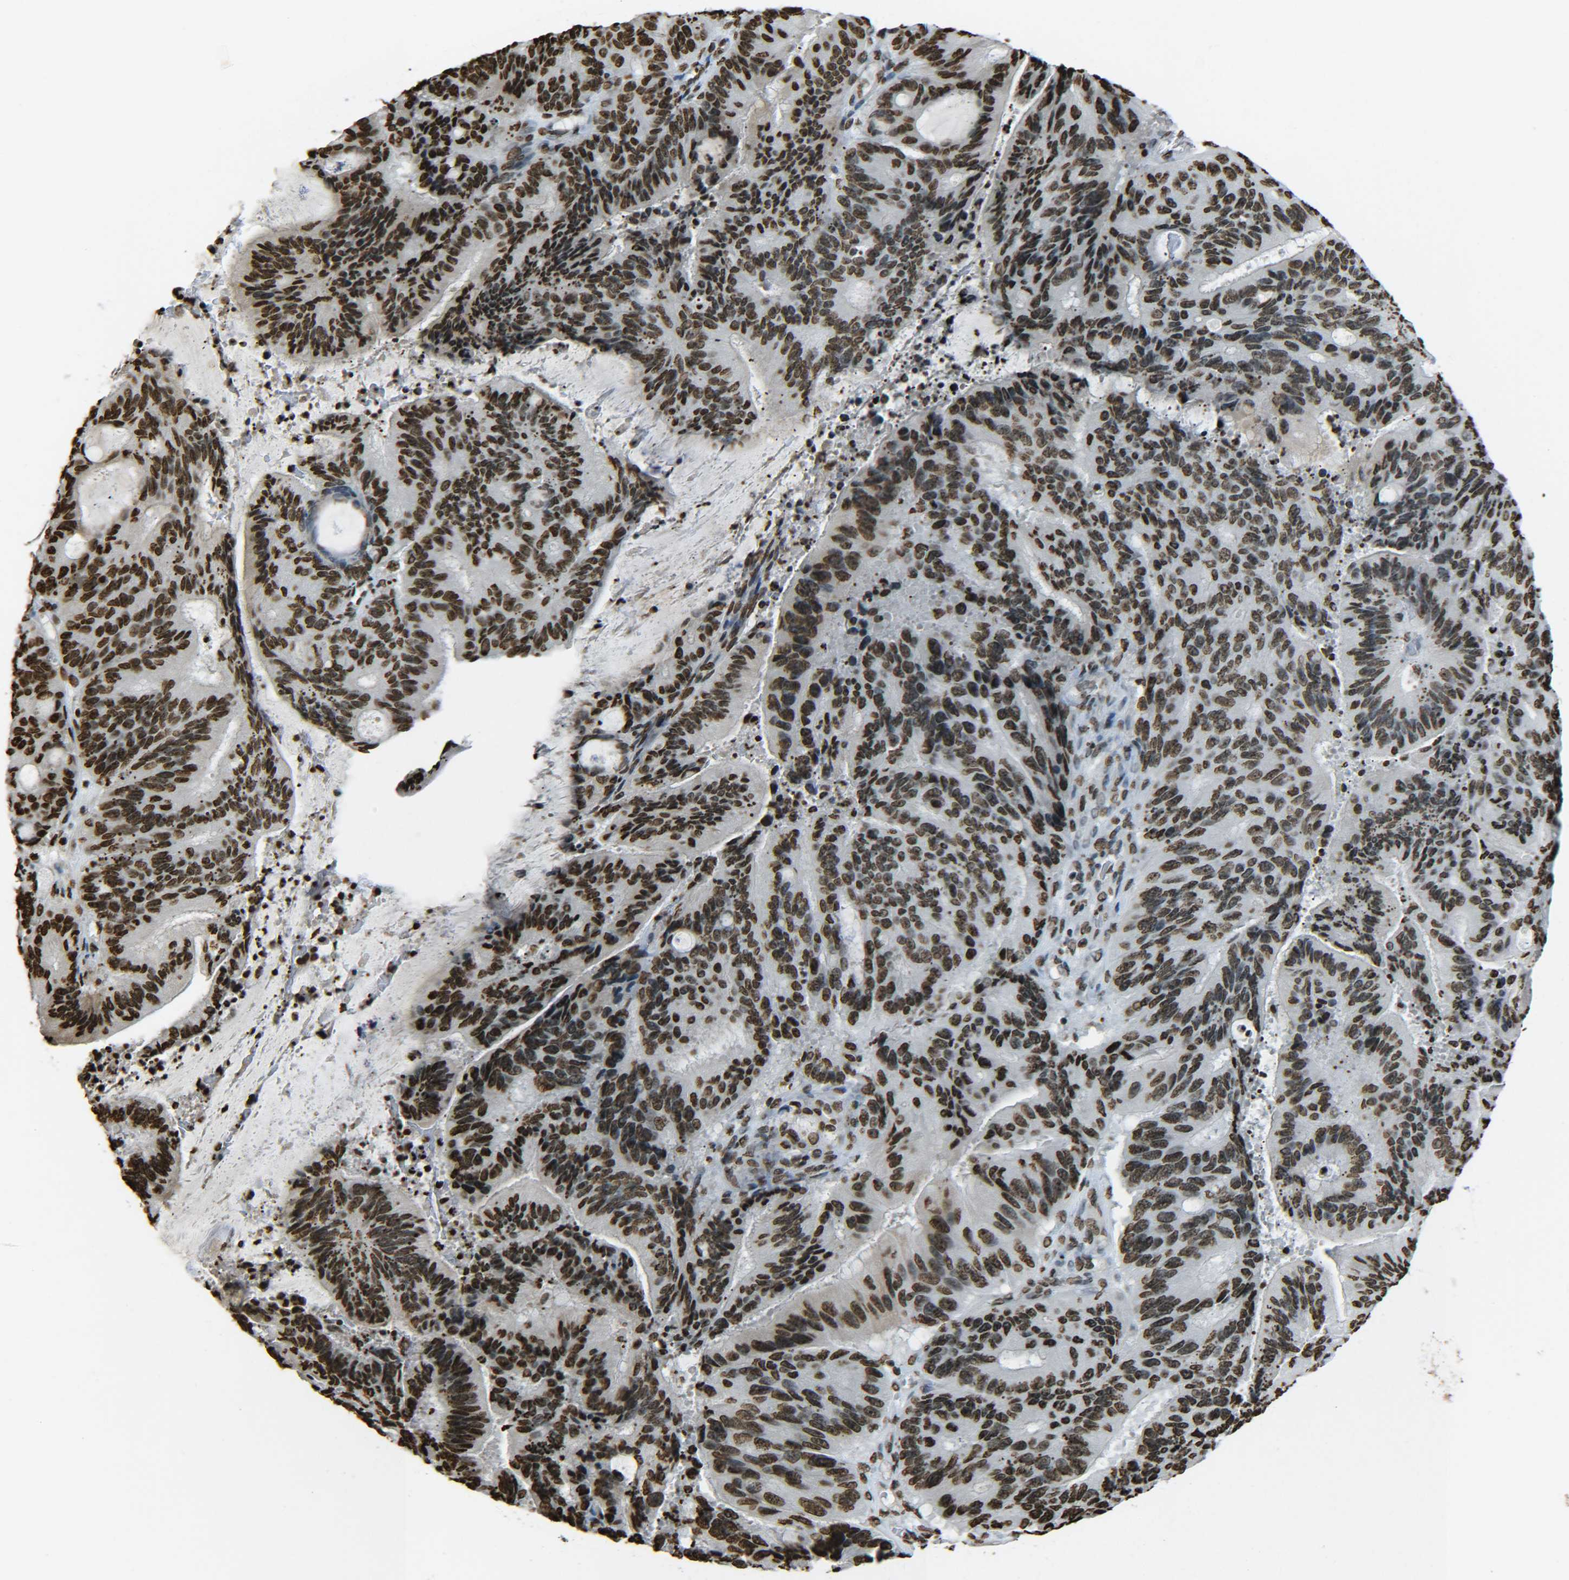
{"staining": {"intensity": "strong", "quantity": ">75%", "location": "nuclear"}, "tissue": "liver cancer", "cell_type": "Tumor cells", "image_type": "cancer", "snomed": [{"axis": "morphology", "description": "Cholangiocarcinoma"}, {"axis": "topography", "description": "Liver"}], "caption": "IHC of human cholangiocarcinoma (liver) displays high levels of strong nuclear expression in about >75% of tumor cells.", "gene": "H4C16", "patient": {"sex": "female", "age": 73}}